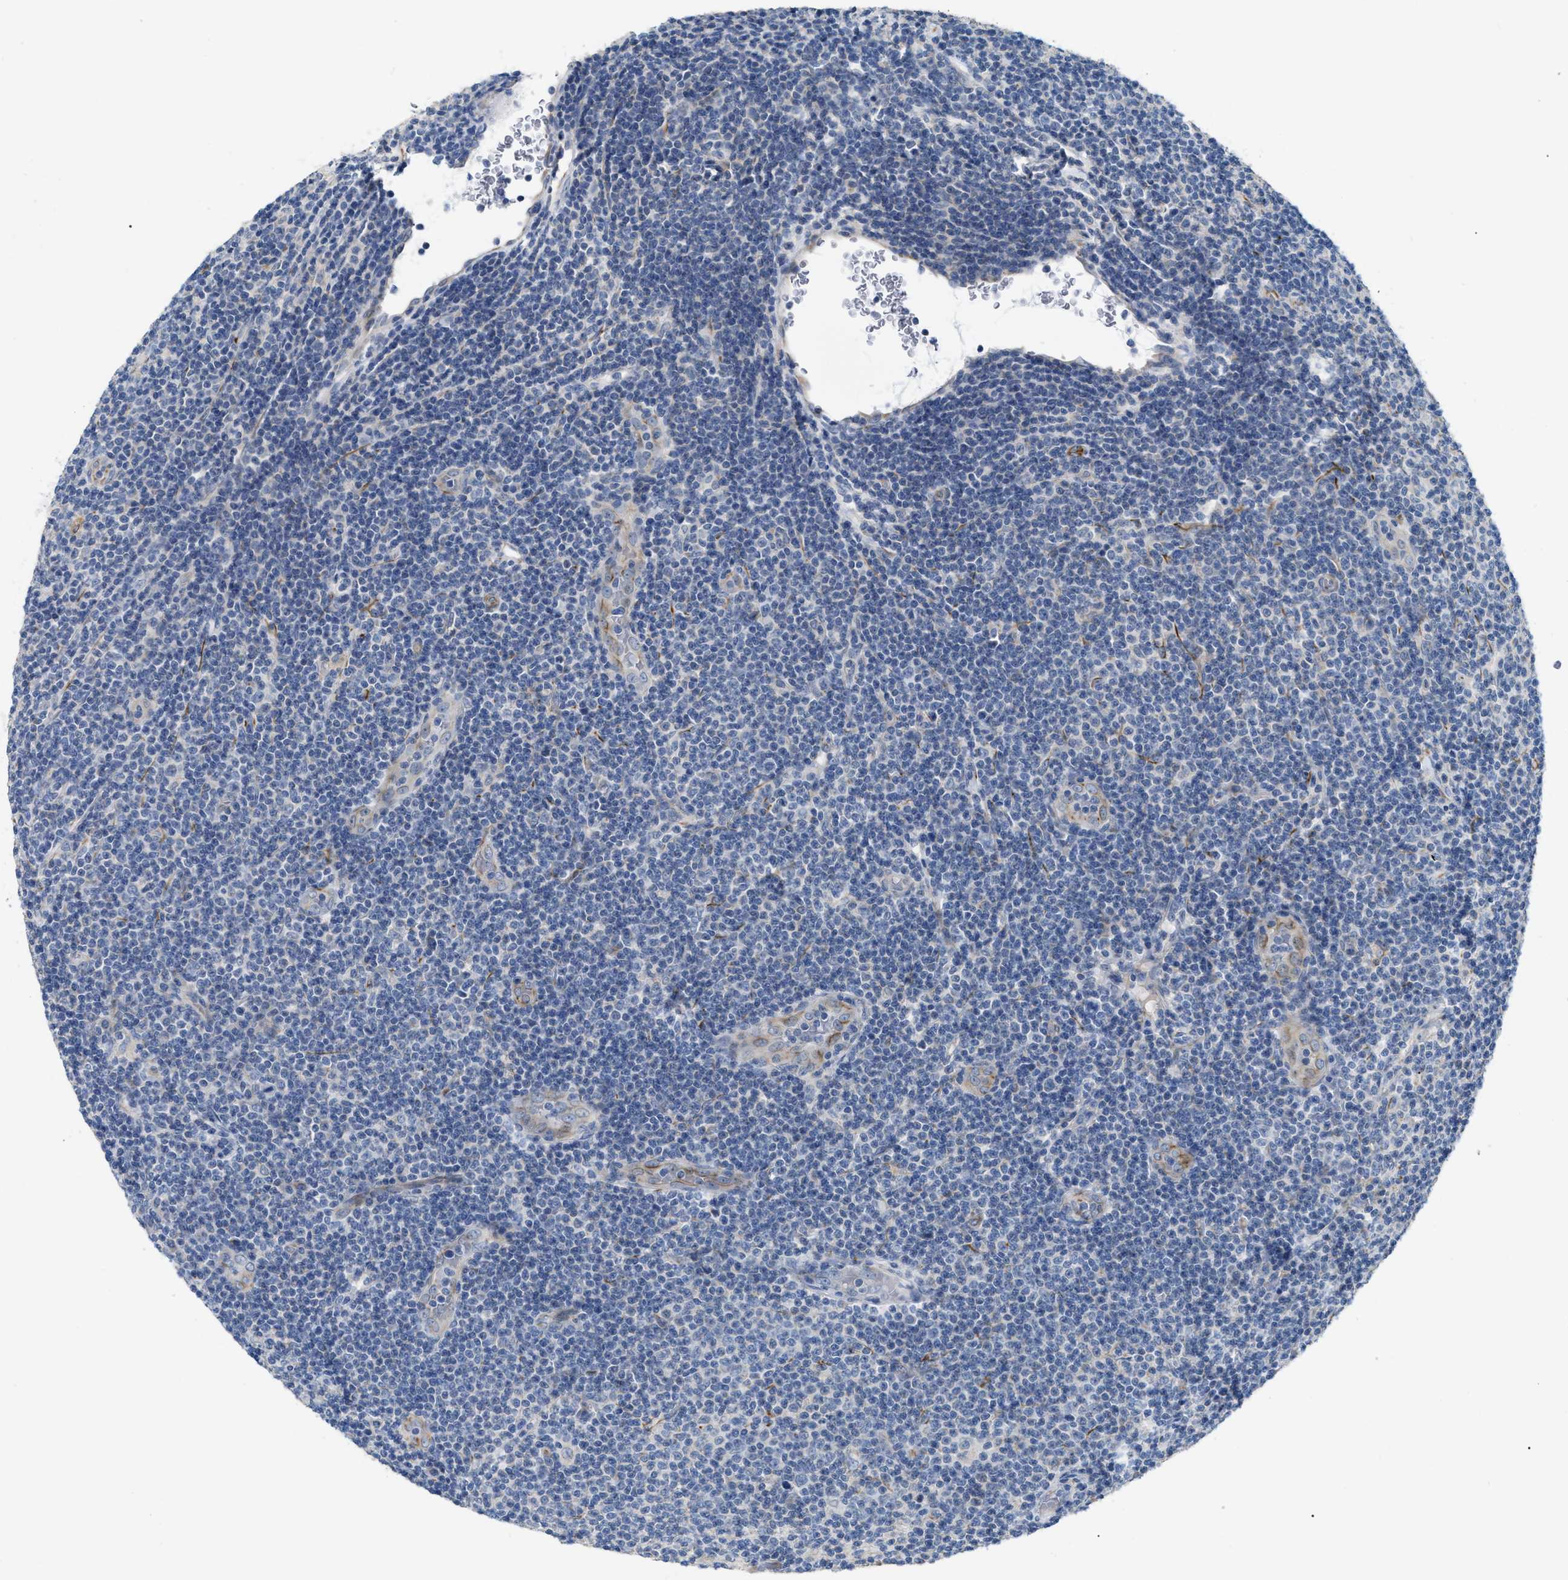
{"staining": {"intensity": "negative", "quantity": "none", "location": "none"}, "tissue": "lymphoma", "cell_type": "Tumor cells", "image_type": "cancer", "snomed": [{"axis": "morphology", "description": "Malignant lymphoma, non-Hodgkin's type, Low grade"}, {"axis": "topography", "description": "Lymph node"}], "caption": "Immunohistochemistry (IHC) photomicrograph of lymphoma stained for a protein (brown), which exhibits no staining in tumor cells.", "gene": "DHX58", "patient": {"sex": "male", "age": 83}}